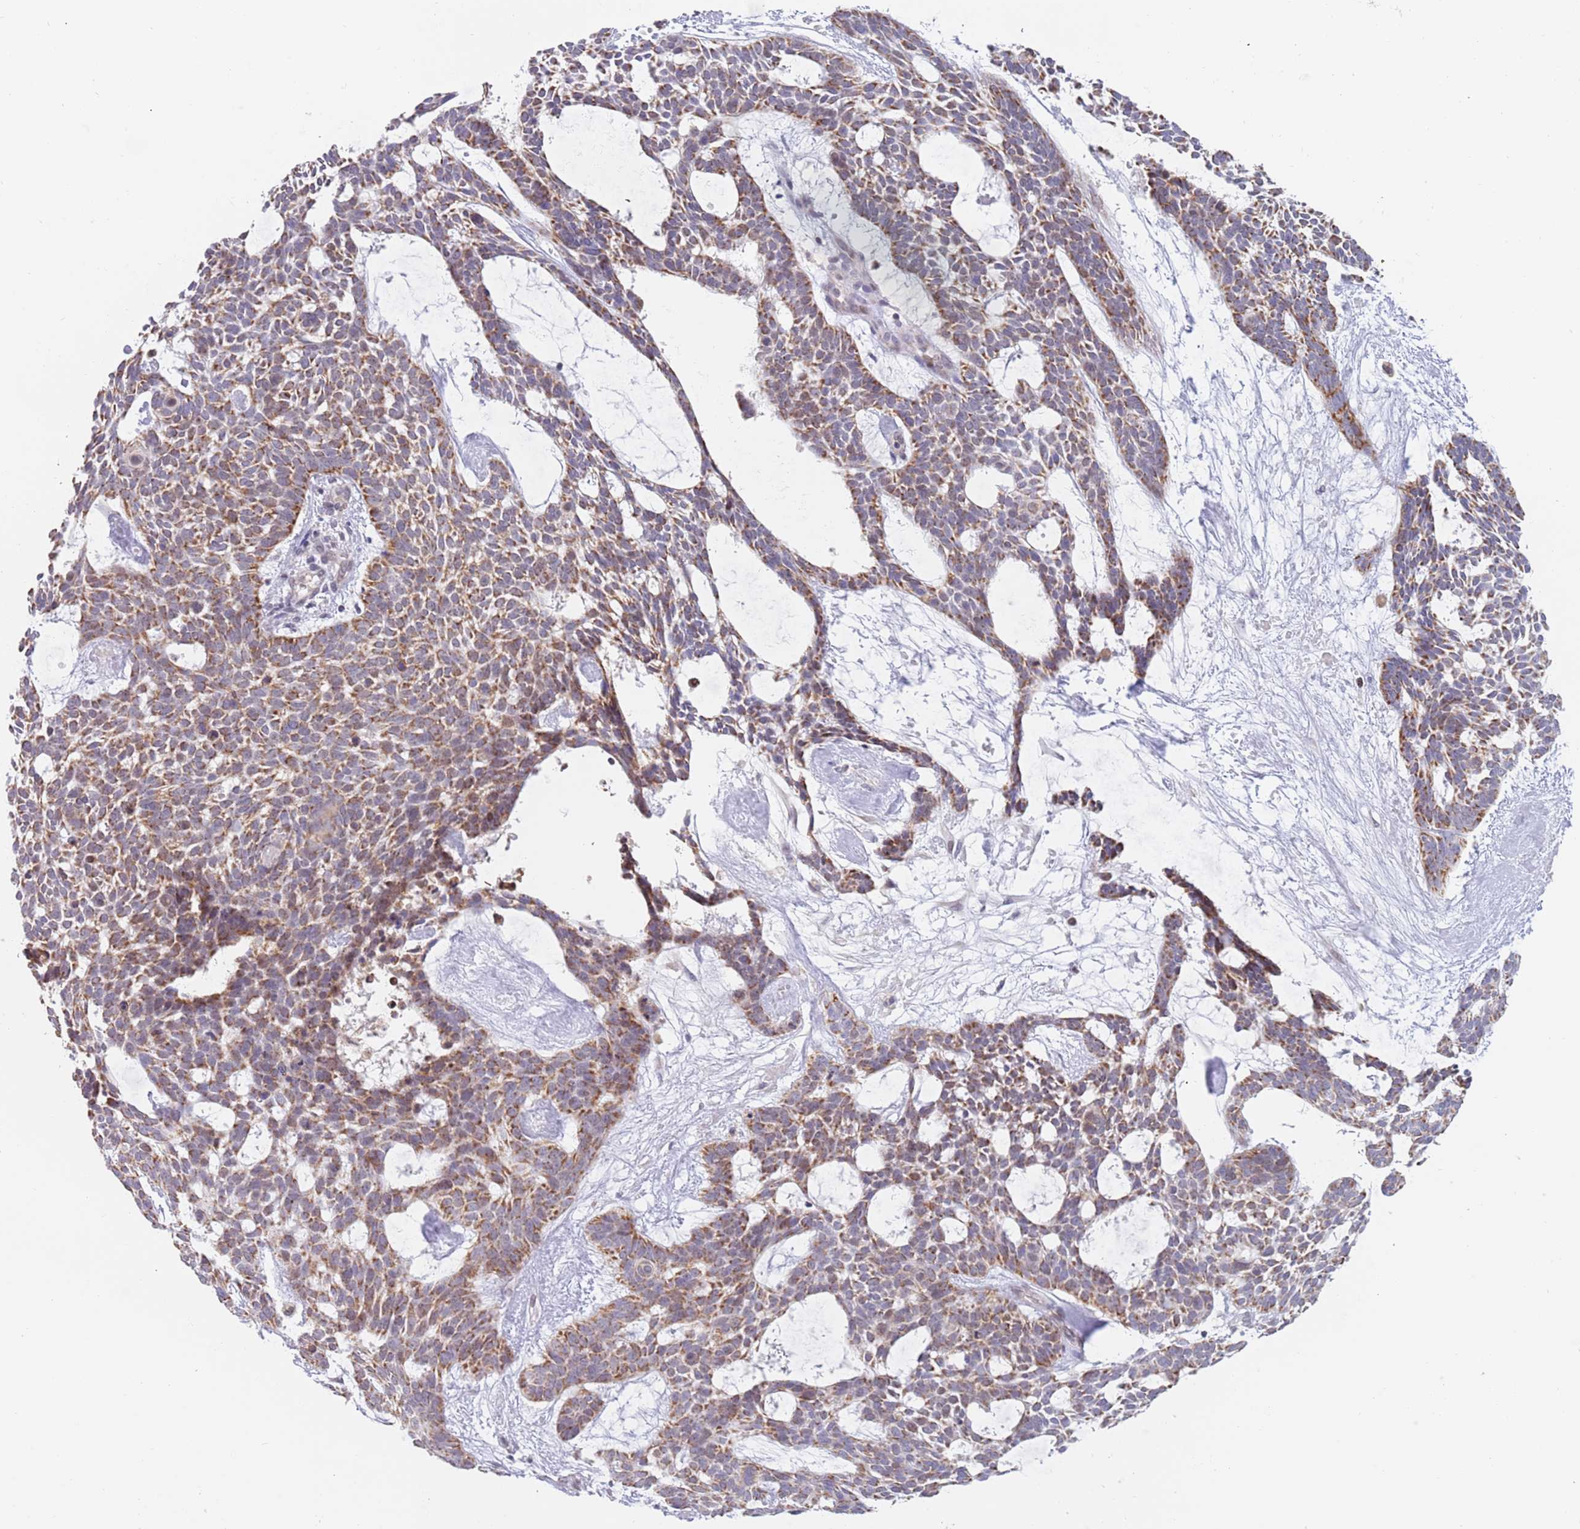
{"staining": {"intensity": "moderate", "quantity": ">75%", "location": "cytoplasmic/membranous"}, "tissue": "skin cancer", "cell_type": "Tumor cells", "image_type": "cancer", "snomed": [{"axis": "morphology", "description": "Basal cell carcinoma"}, {"axis": "topography", "description": "Skin"}], "caption": "This image reveals skin cancer (basal cell carcinoma) stained with immunohistochemistry (IHC) to label a protein in brown. The cytoplasmic/membranous of tumor cells show moderate positivity for the protein. Nuclei are counter-stained blue.", "gene": "TIMM13", "patient": {"sex": "male", "age": 61}}